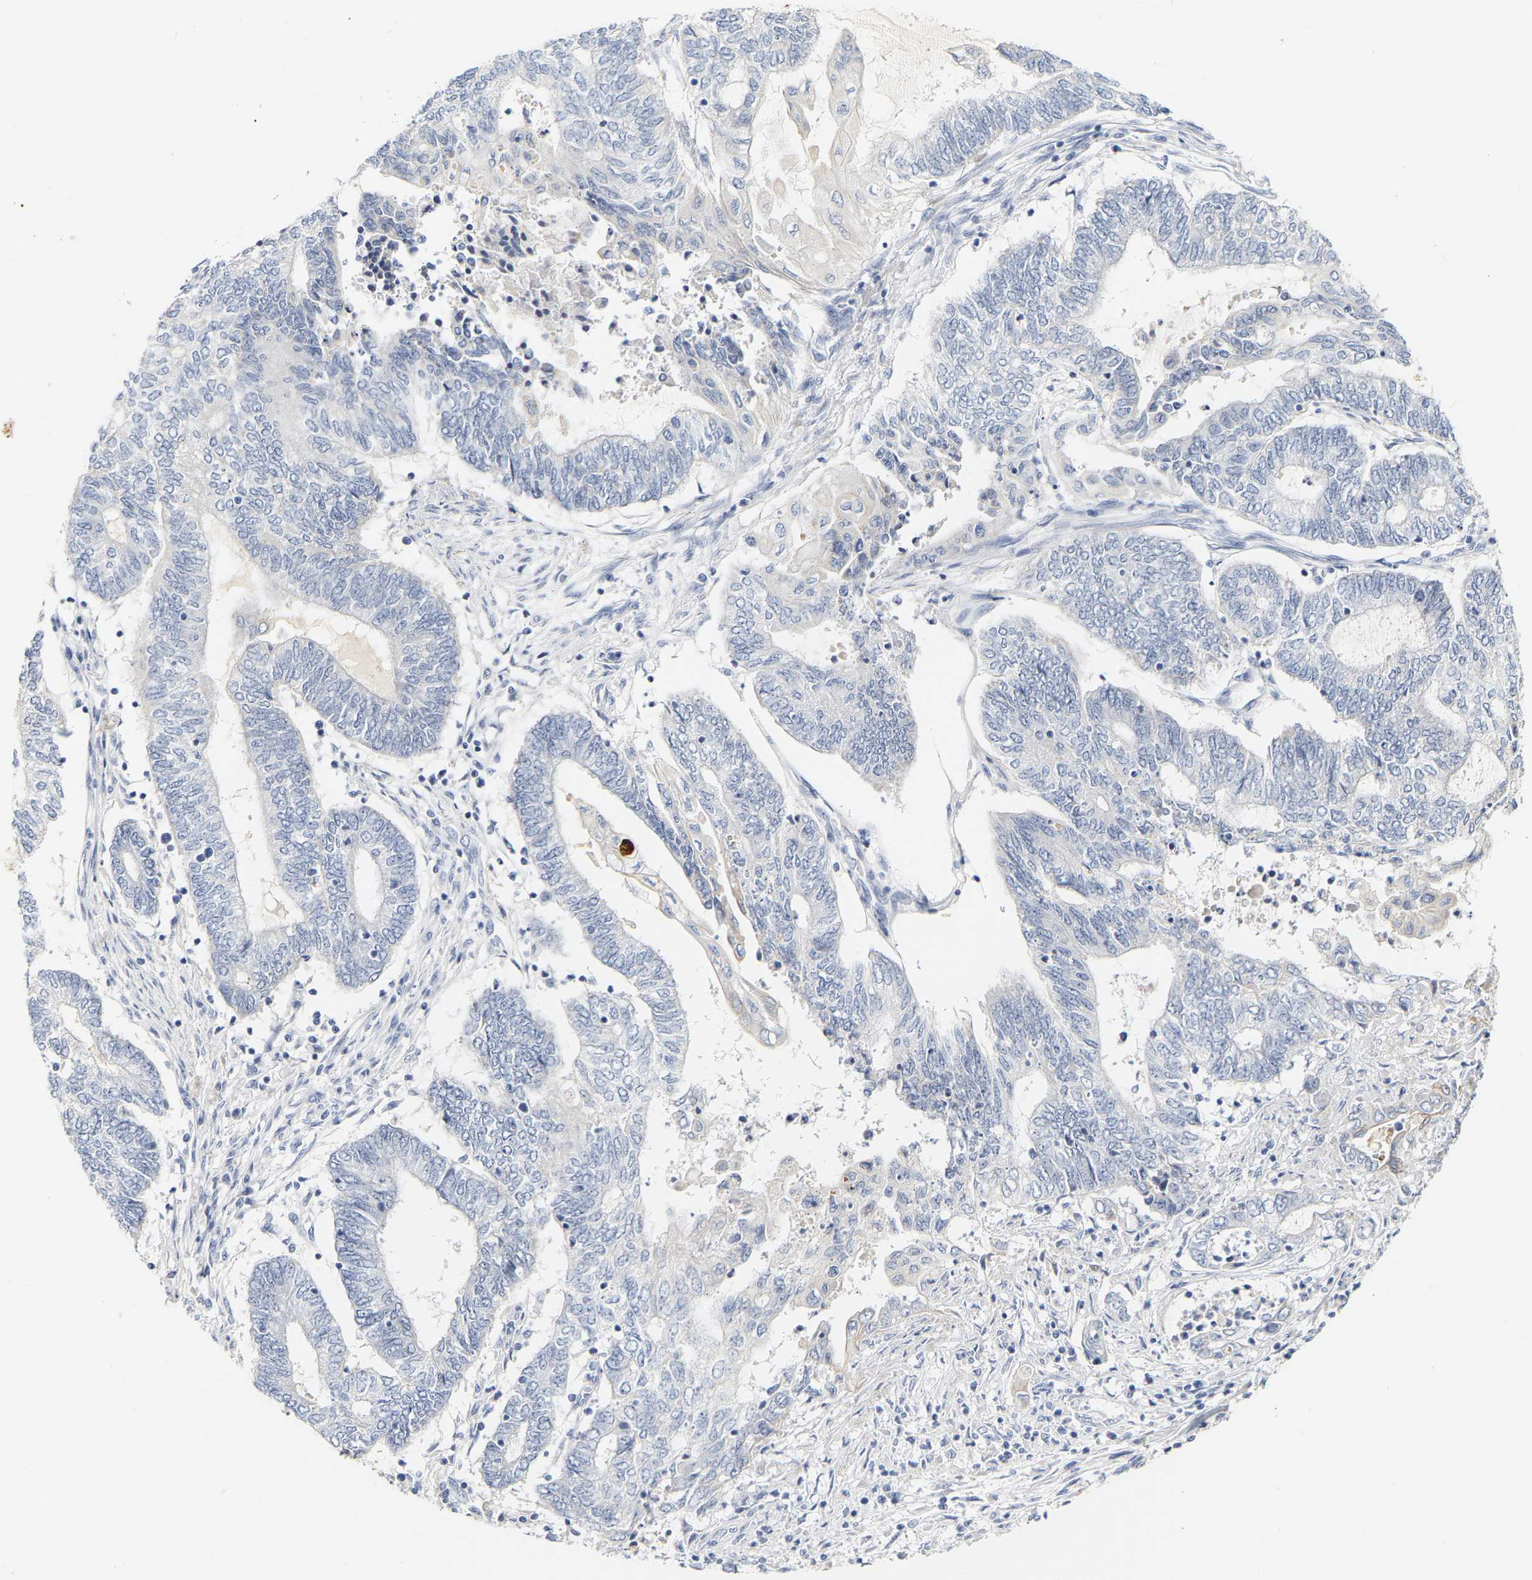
{"staining": {"intensity": "negative", "quantity": "none", "location": "none"}, "tissue": "endometrial cancer", "cell_type": "Tumor cells", "image_type": "cancer", "snomed": [{"axis": "morphology", "description": "Adenocarcinoma, NOS"}, {"axis": "topography", "description": "Uterus"}, {"axis": "topography", "description": "Endometrium"}], "caption": "DAB (3,3'-diaminobenzidine) immunohistochemical staining of human endometrial adenocarcinoma reveals no significant positivity in tumor cells. (DAB (3,3'-diaminobenzidine) immunohistochemistry, high magnification).", "gene": "KRT76", "patient": {"sex": "female", "age": 70}}